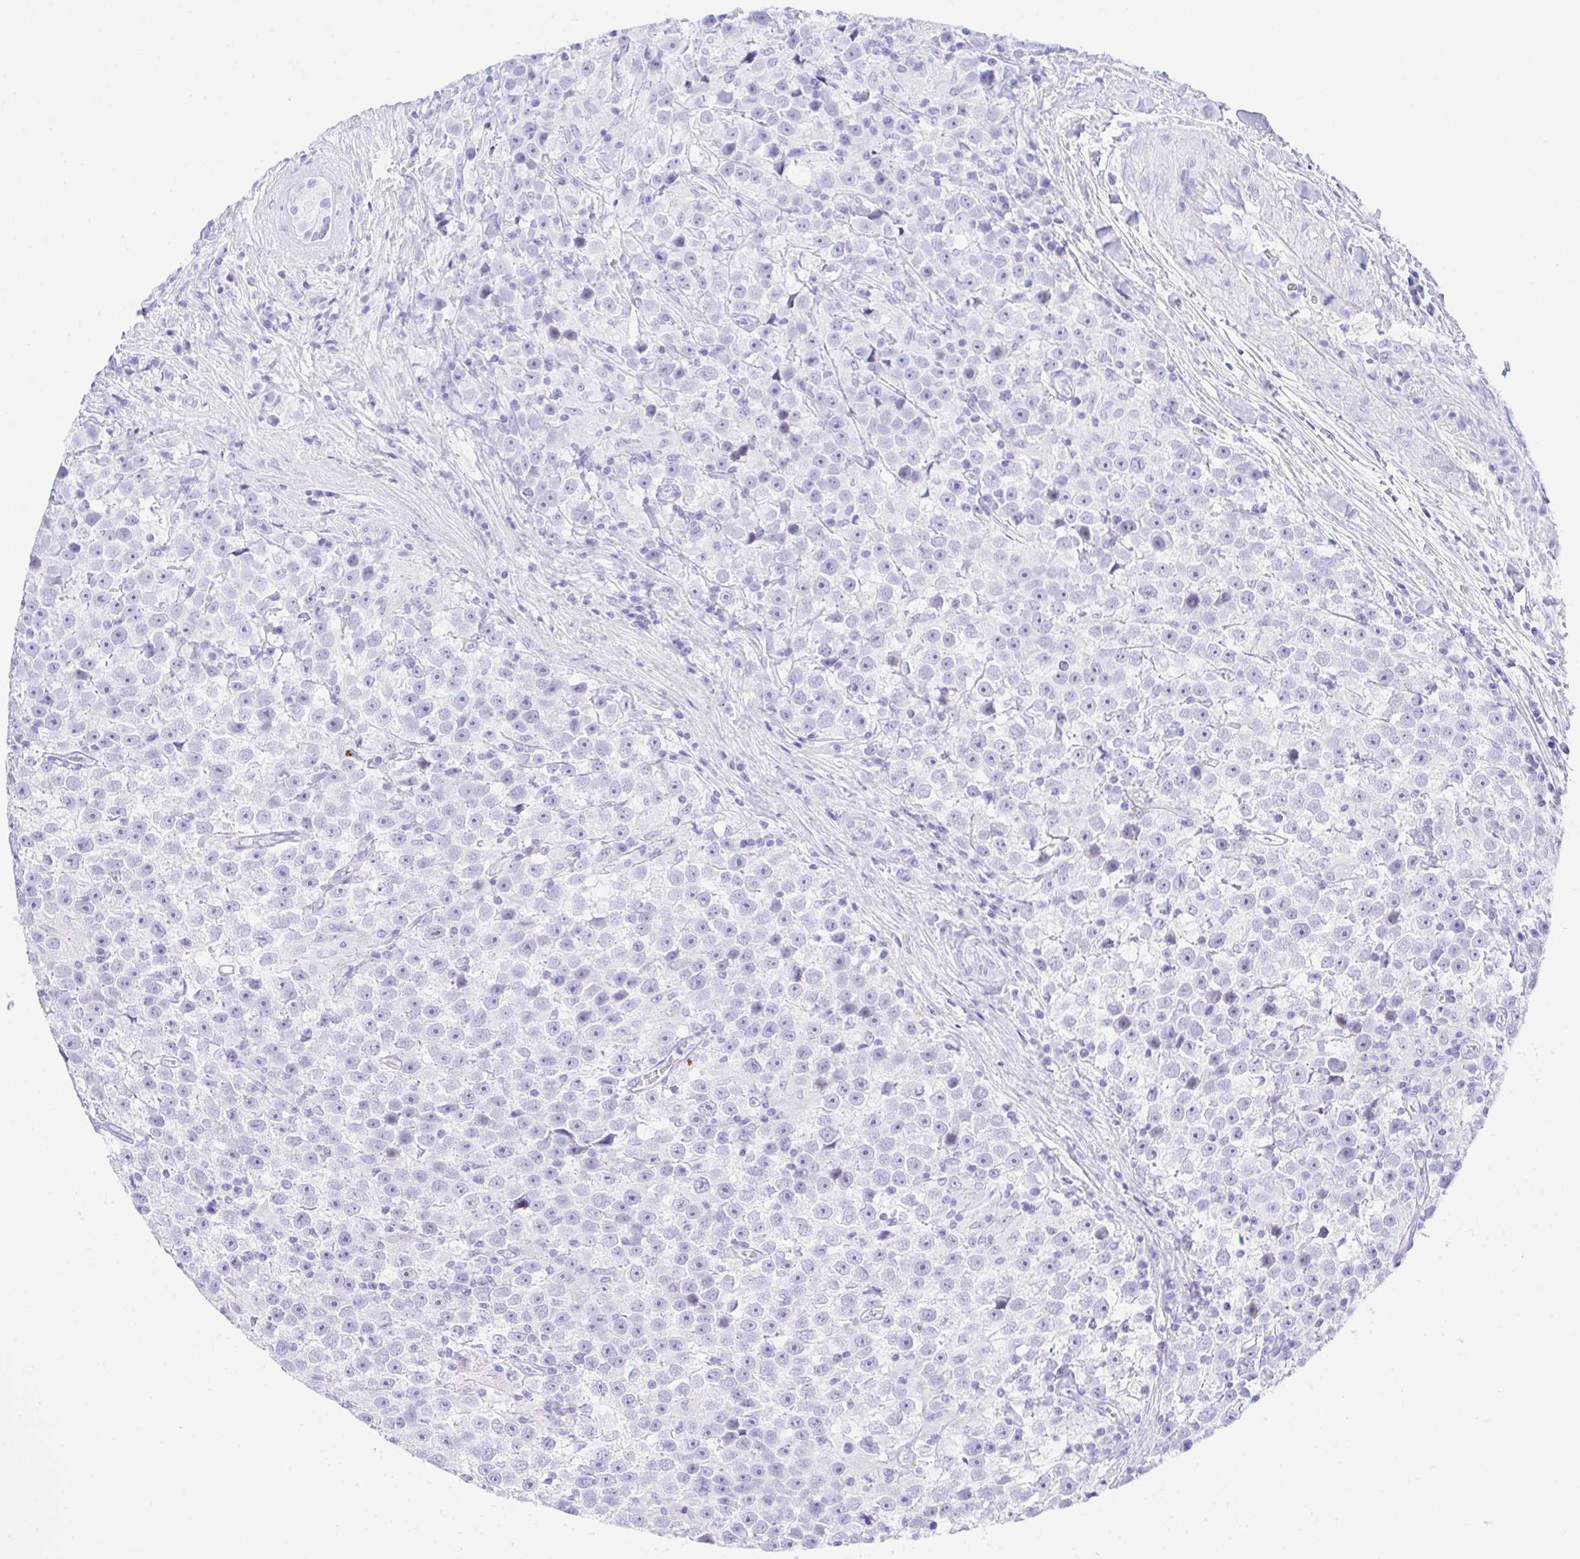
{"staining": {"intensity": "negative", "quantity": "none", "location": "none"}, "tissue": "testis cancer", "cell_type": "Tumor cells", "image_type": "cancer", "snomed": [{"axis": "morphology", "description": "Seminoma, NOS"}, {"axis": "topography", "description": "Testis"}], "caption": "DAB immunohistochemical staining of seminoma (testis) exhibits no significant positivity in tumor cells. Nuclei are stained in blue.", "gene": "SELENOV", "patient": {"sex": "male", "age": 31}}